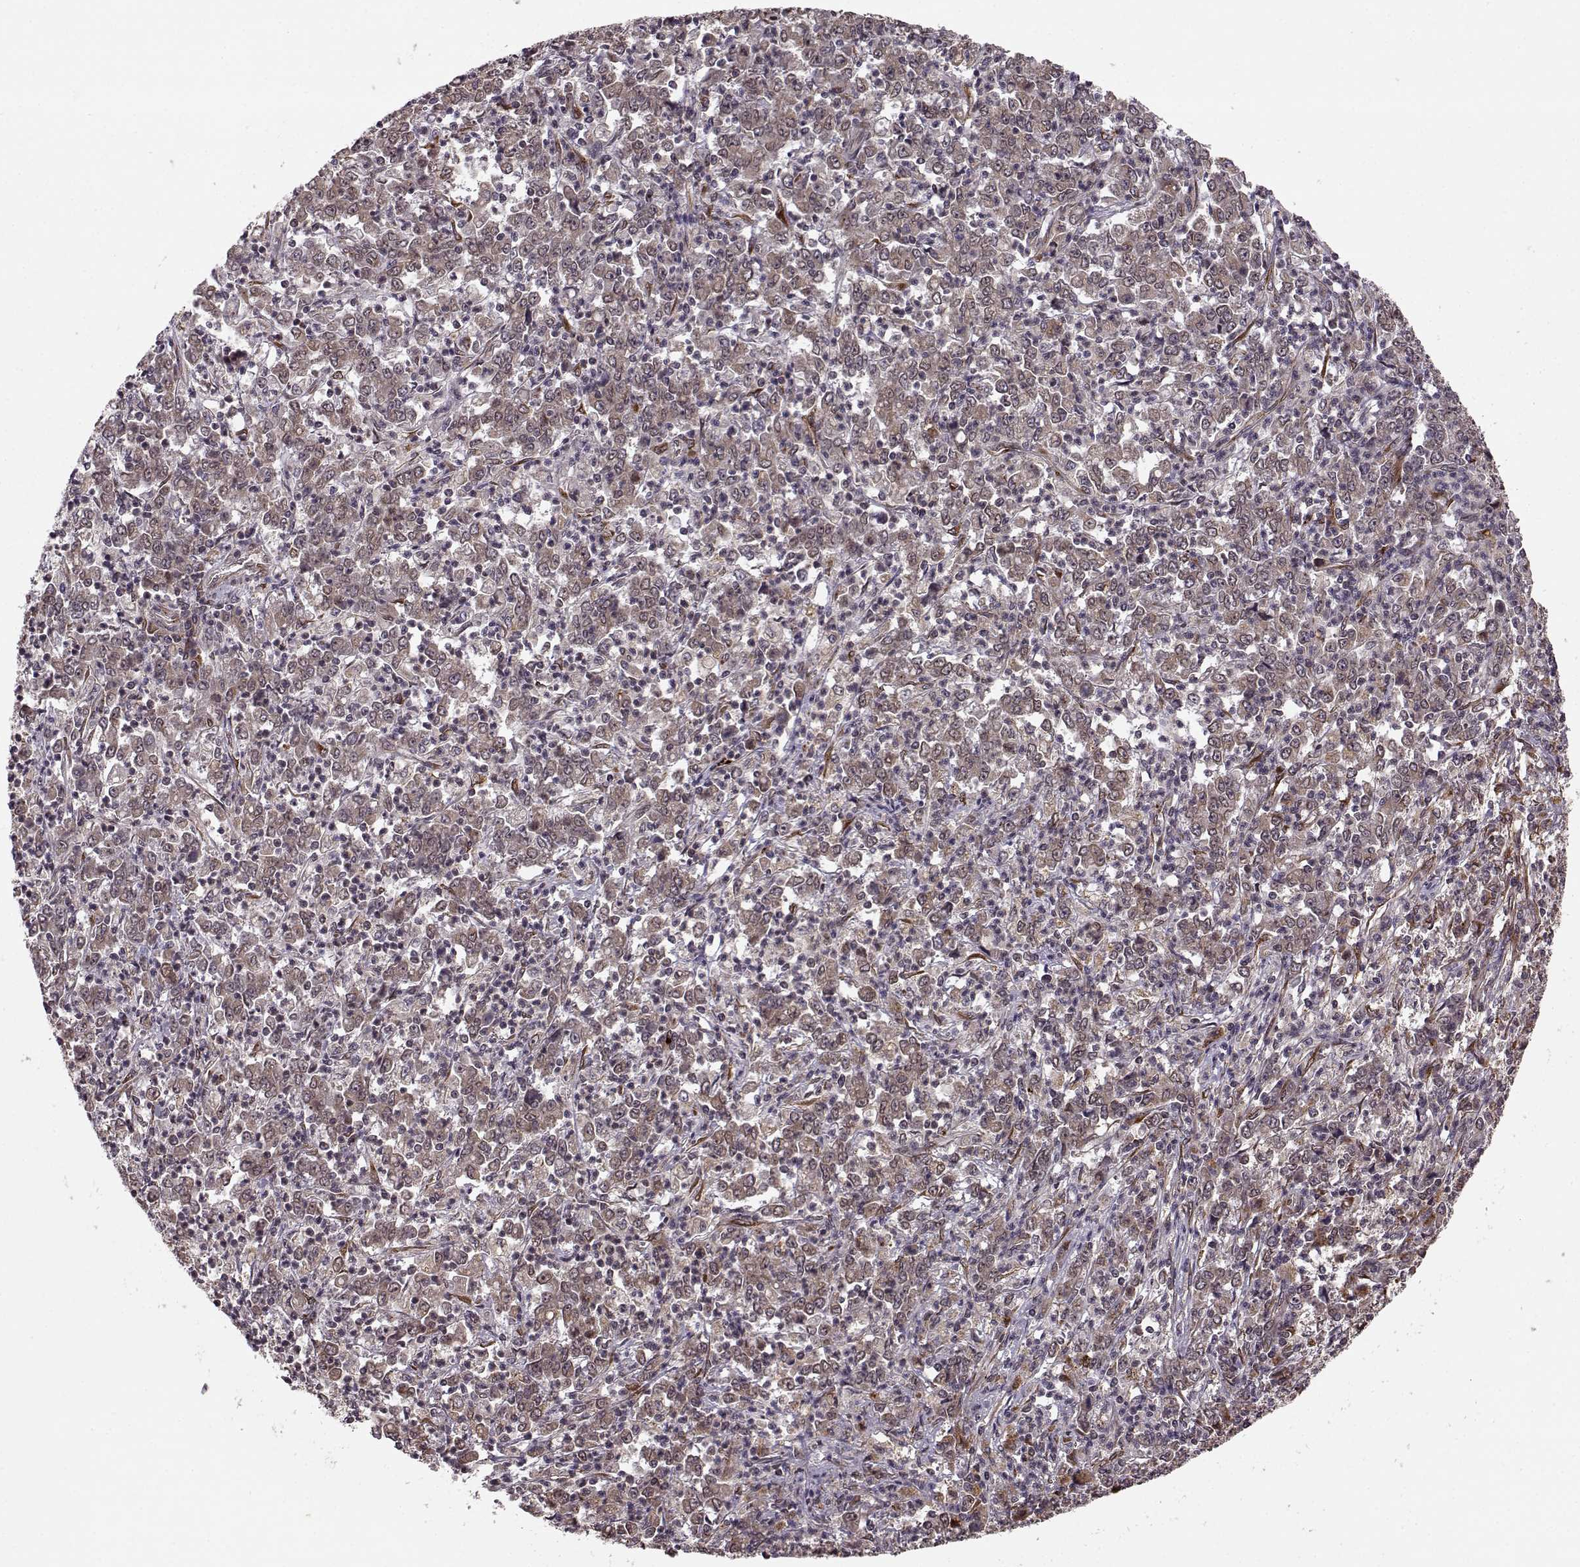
{"staining": {"intensity": "weak", "quantity": ">75%", "location": "cytoplasmic/membranous"}, "tissue": "stomach cancer", "cell_type": "Tumor cells", "image_type": "cancer", "snomed": [{"axis": "morphology", "description": "Adenocarcinoma, NOS"}, {"axis": "topography", "description": "Stomach, lower"}], "caption": "A high-resolution micrograph shows immunohistochemistry staining of stomach adenocarcinoma, which demonstrates weak cytoplasmic/membranous expression in approximately >75% of tumor cells. The staining was performed using DAB, with brown indicating positive protein expression. Nuclei are stained blue with hematoxylin.", "gene": "YIPF5", "patient": {"sex": "female", "age": 71}}